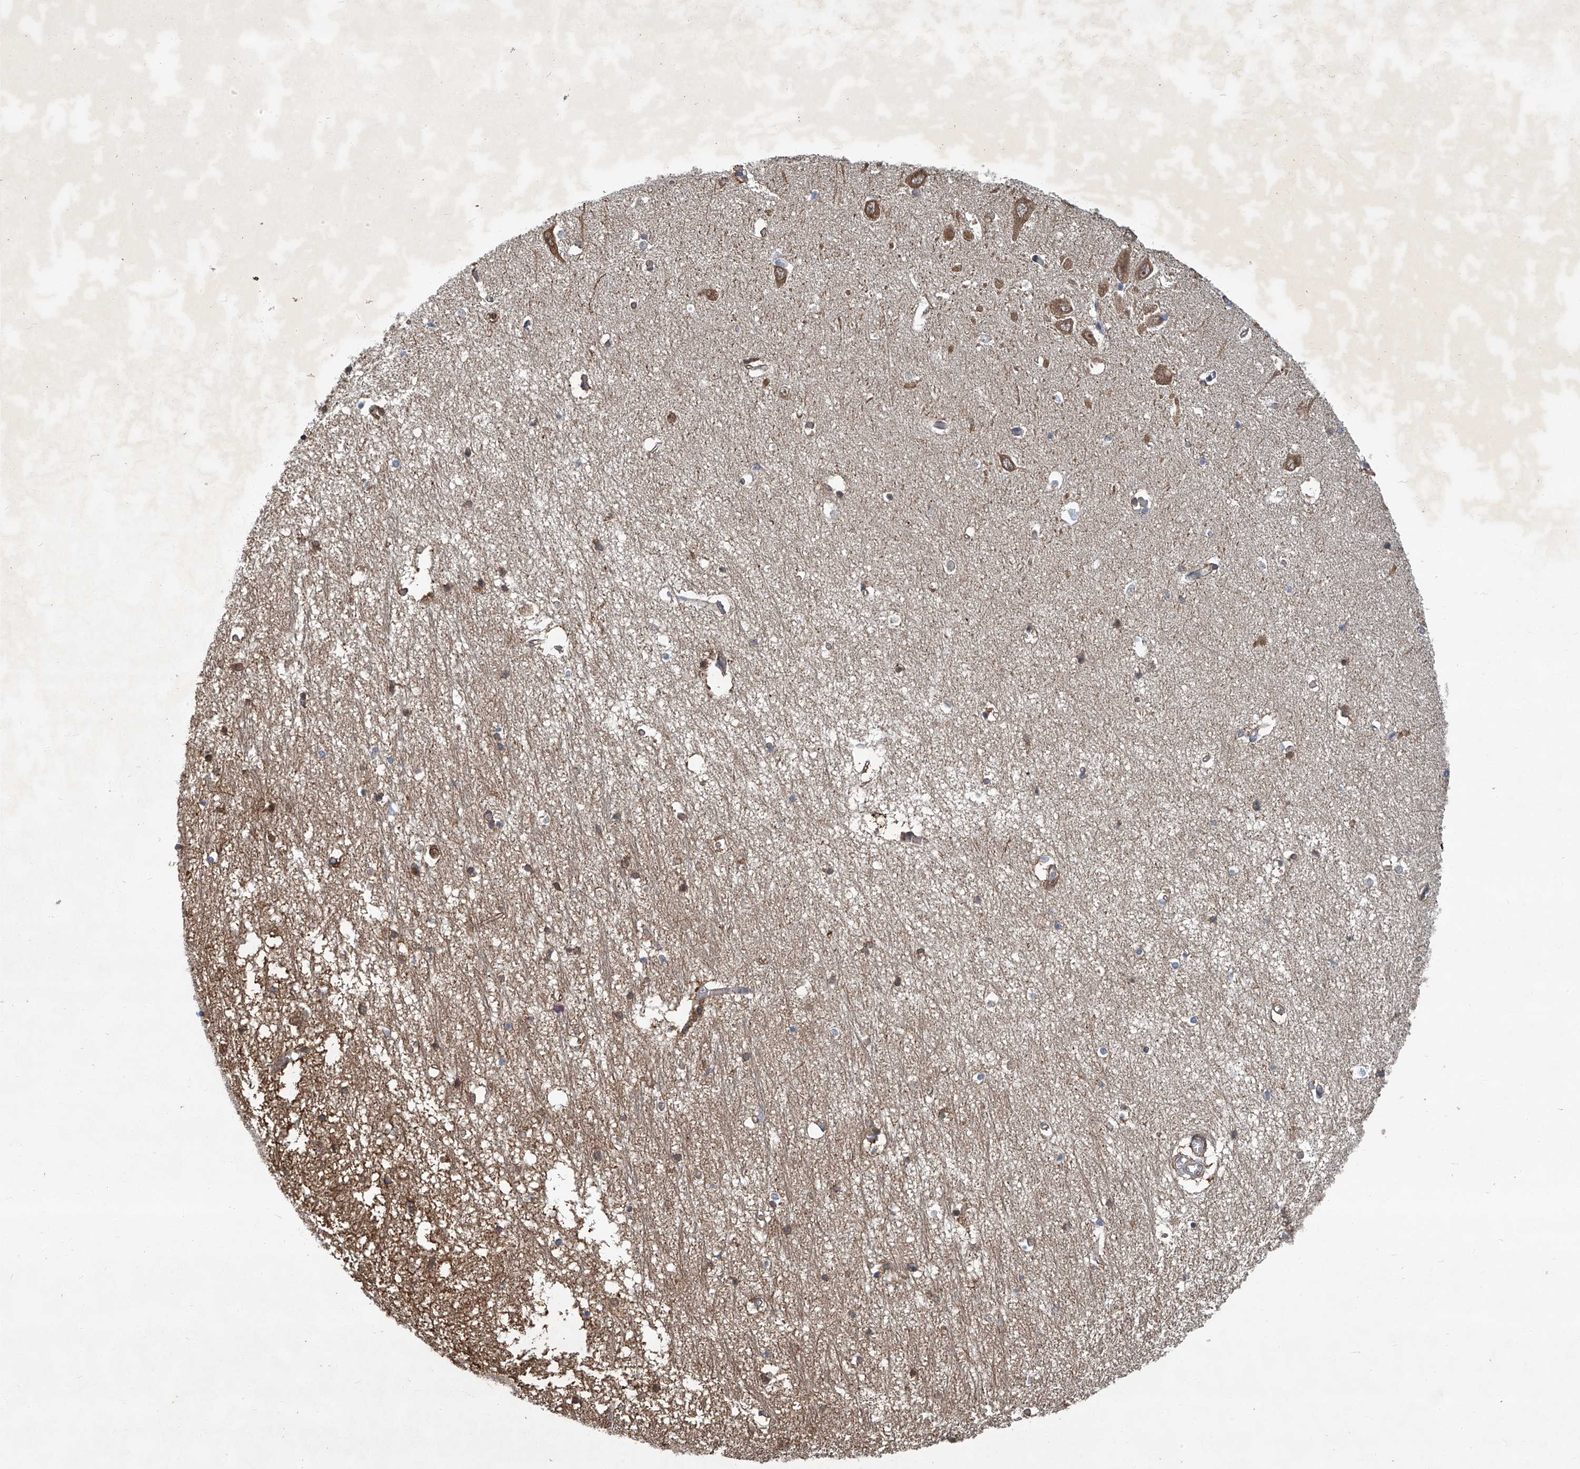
{"staining": {"intensity": "moderate", "quantity": "<25%", "location": "cytoplasmic/membranous"}, "tissue": "hippocampus", "cell_type": "Glial cells", "image_type": "normal", "snomed": [{"axis": "morphology", "description": "Normal tissue, NOS"}, {"axis": "topography", "description": "Hippocampus"}], "caption": "Moderate cytoplasmic/membranous protein staining is appreciated in about <25% of glial cells in hippocampus. (DAB IHC, brown staining for protein, blue staining for nuclei).", "gene": "GPR132", "patient": {"sex": "male", "age": 70}}